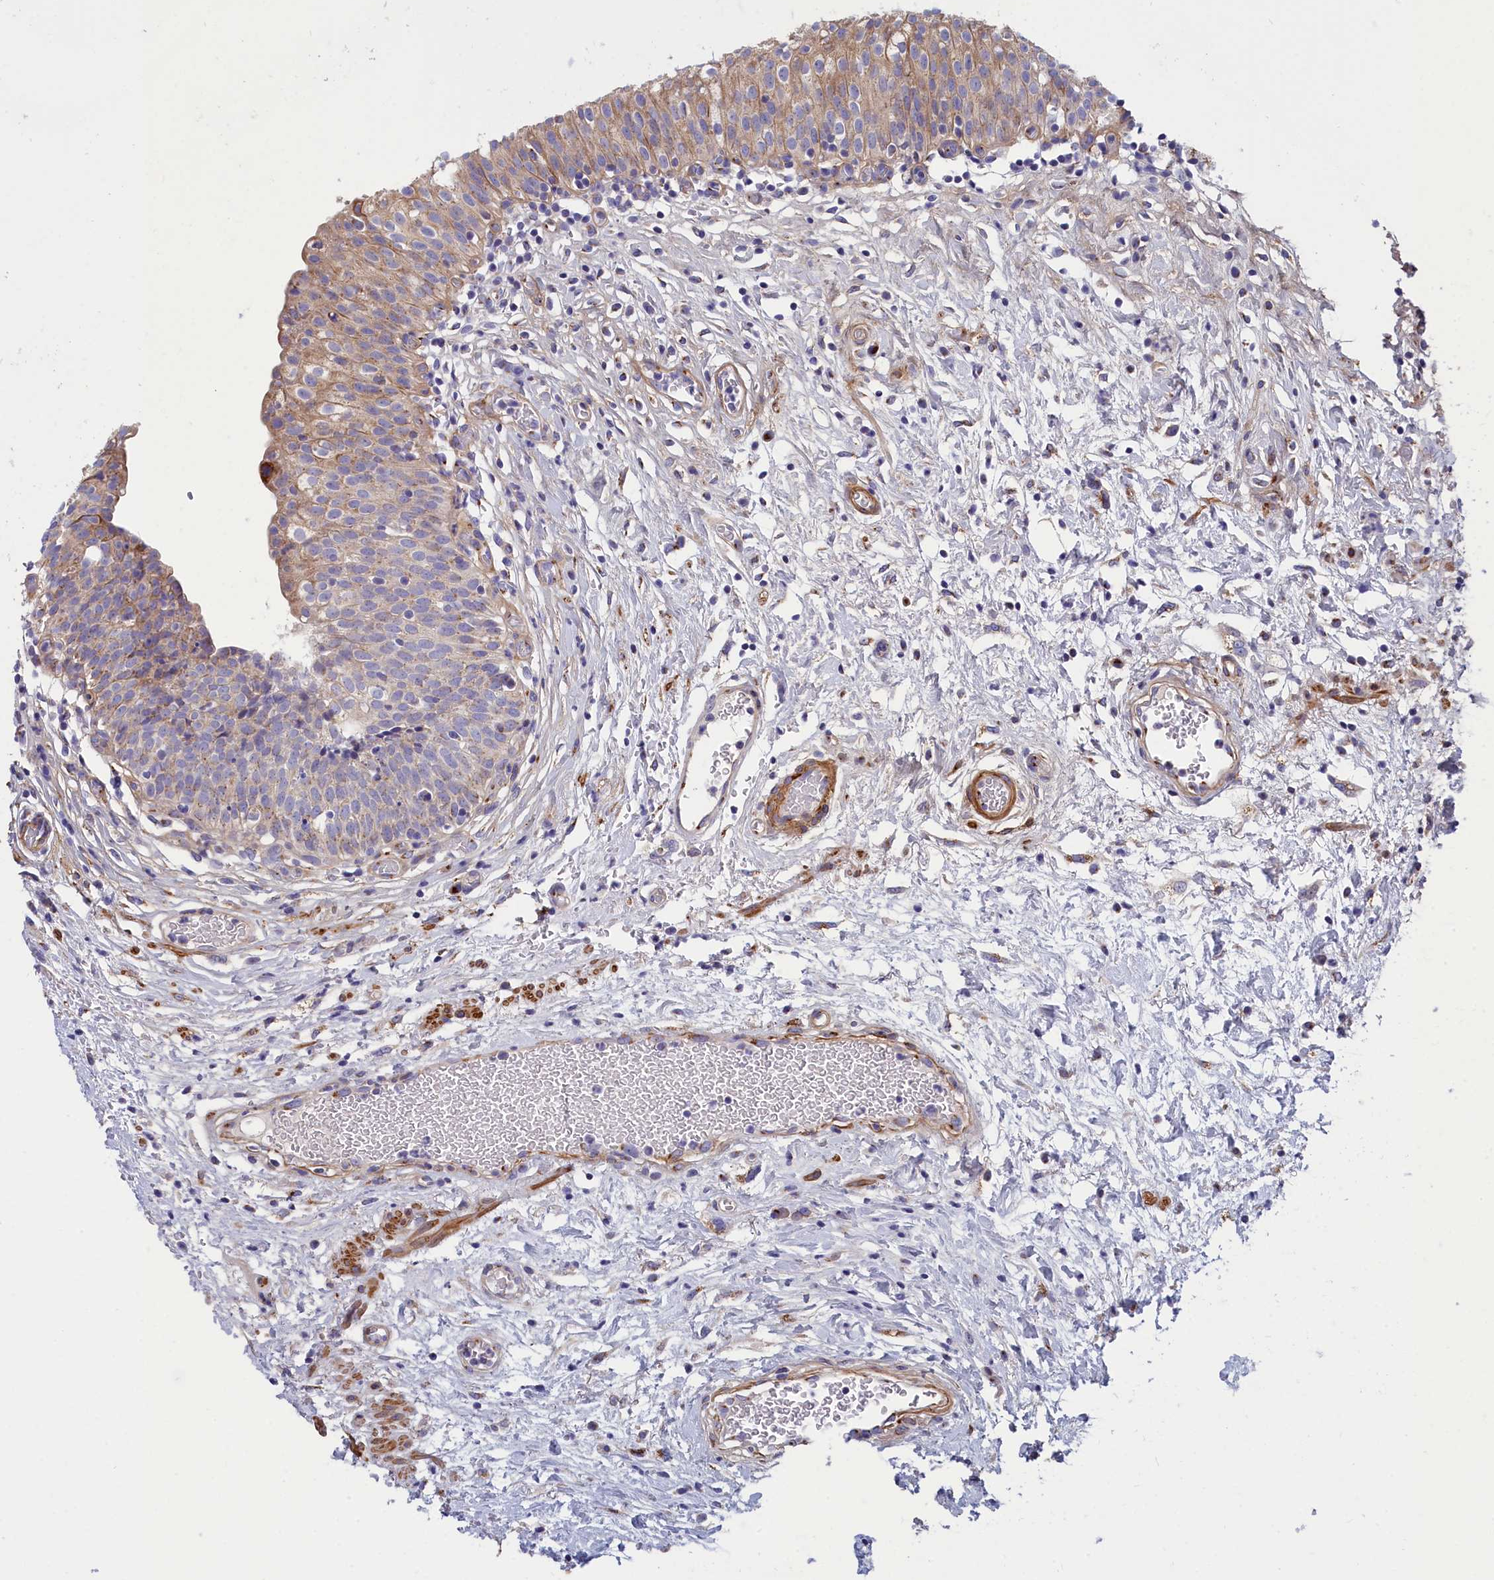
{"staining": {"intensity": "moderate", "quantity": "25%-75%", "location": "cytoplasmic/membranous"}, "tissue": "urinary bladder", "cell_type": "Urothelial cells", "image_type": "normal", "snomed": [{"axis": "morphology", "description": "Normal tissue, NOS"}, {"axis": "topography", "description": "Urinary bladder"}], "caption": "Normal urinary bladder exhibits moderate cytoplasmic/membranous positivity in approximately 25%-75% of urothelial cells, visualized by immunohistochemistry.", "gene": "TUBGCP4", "patient": {"sex": "male", "age": 55}}